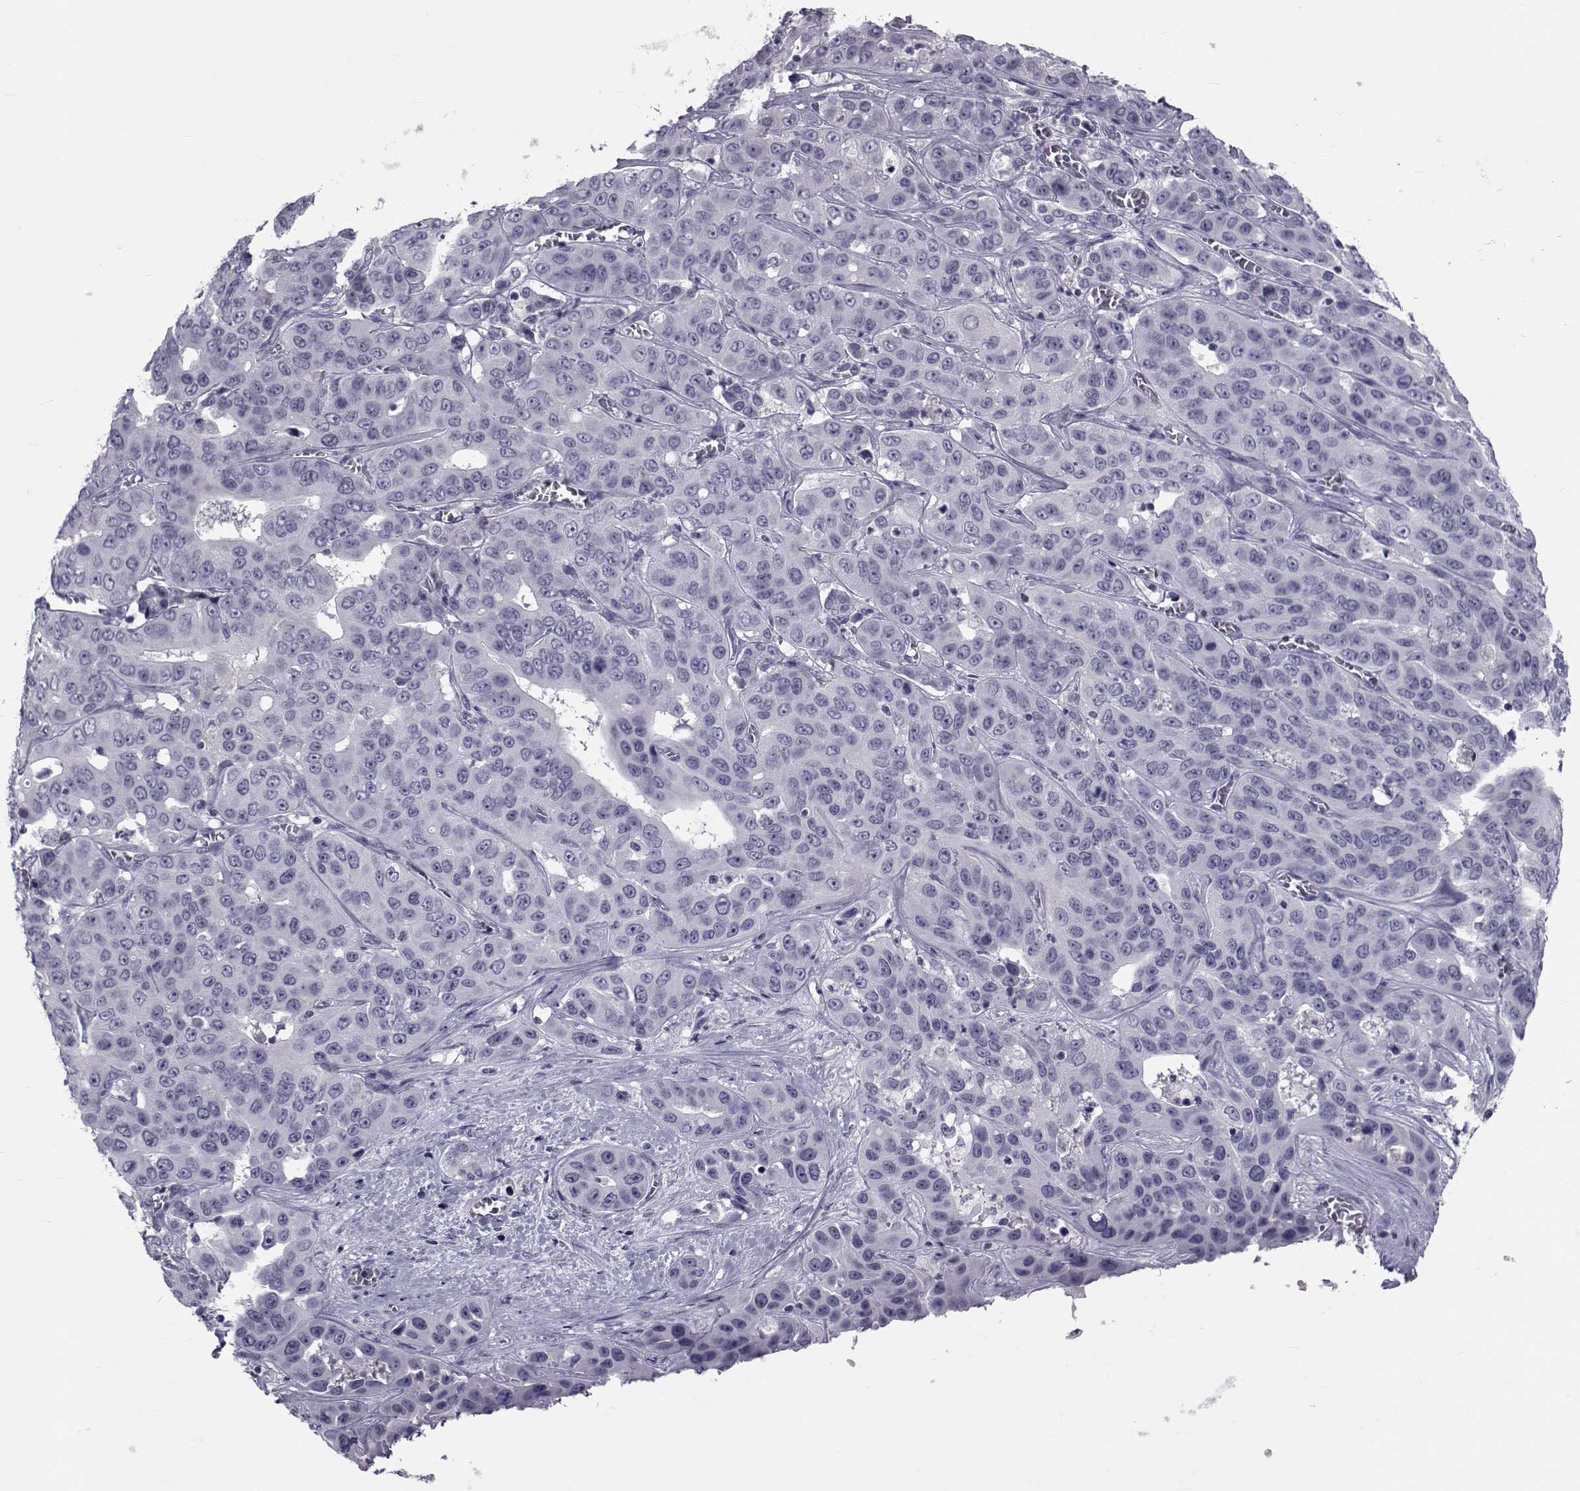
{"staining": {"intensity": "negative", "quantity": "none", "location": "none"}, "tissue": "liver cancer", "cell_type": "Tumor cells", "image_type": "cancer", "snomed": [{"axis": "morphology", "description": "Cholangiocarcinoma"}, {"axis": "topography", "description": "Liver"}], "caption": "This is an immunohistochemistry (IHC) photomicrograph of cholangiocarcinoma (liver). There is no staining in tumor cells.", "gene": "PAX2", "patient": {"sex": "female", "age": 52}}